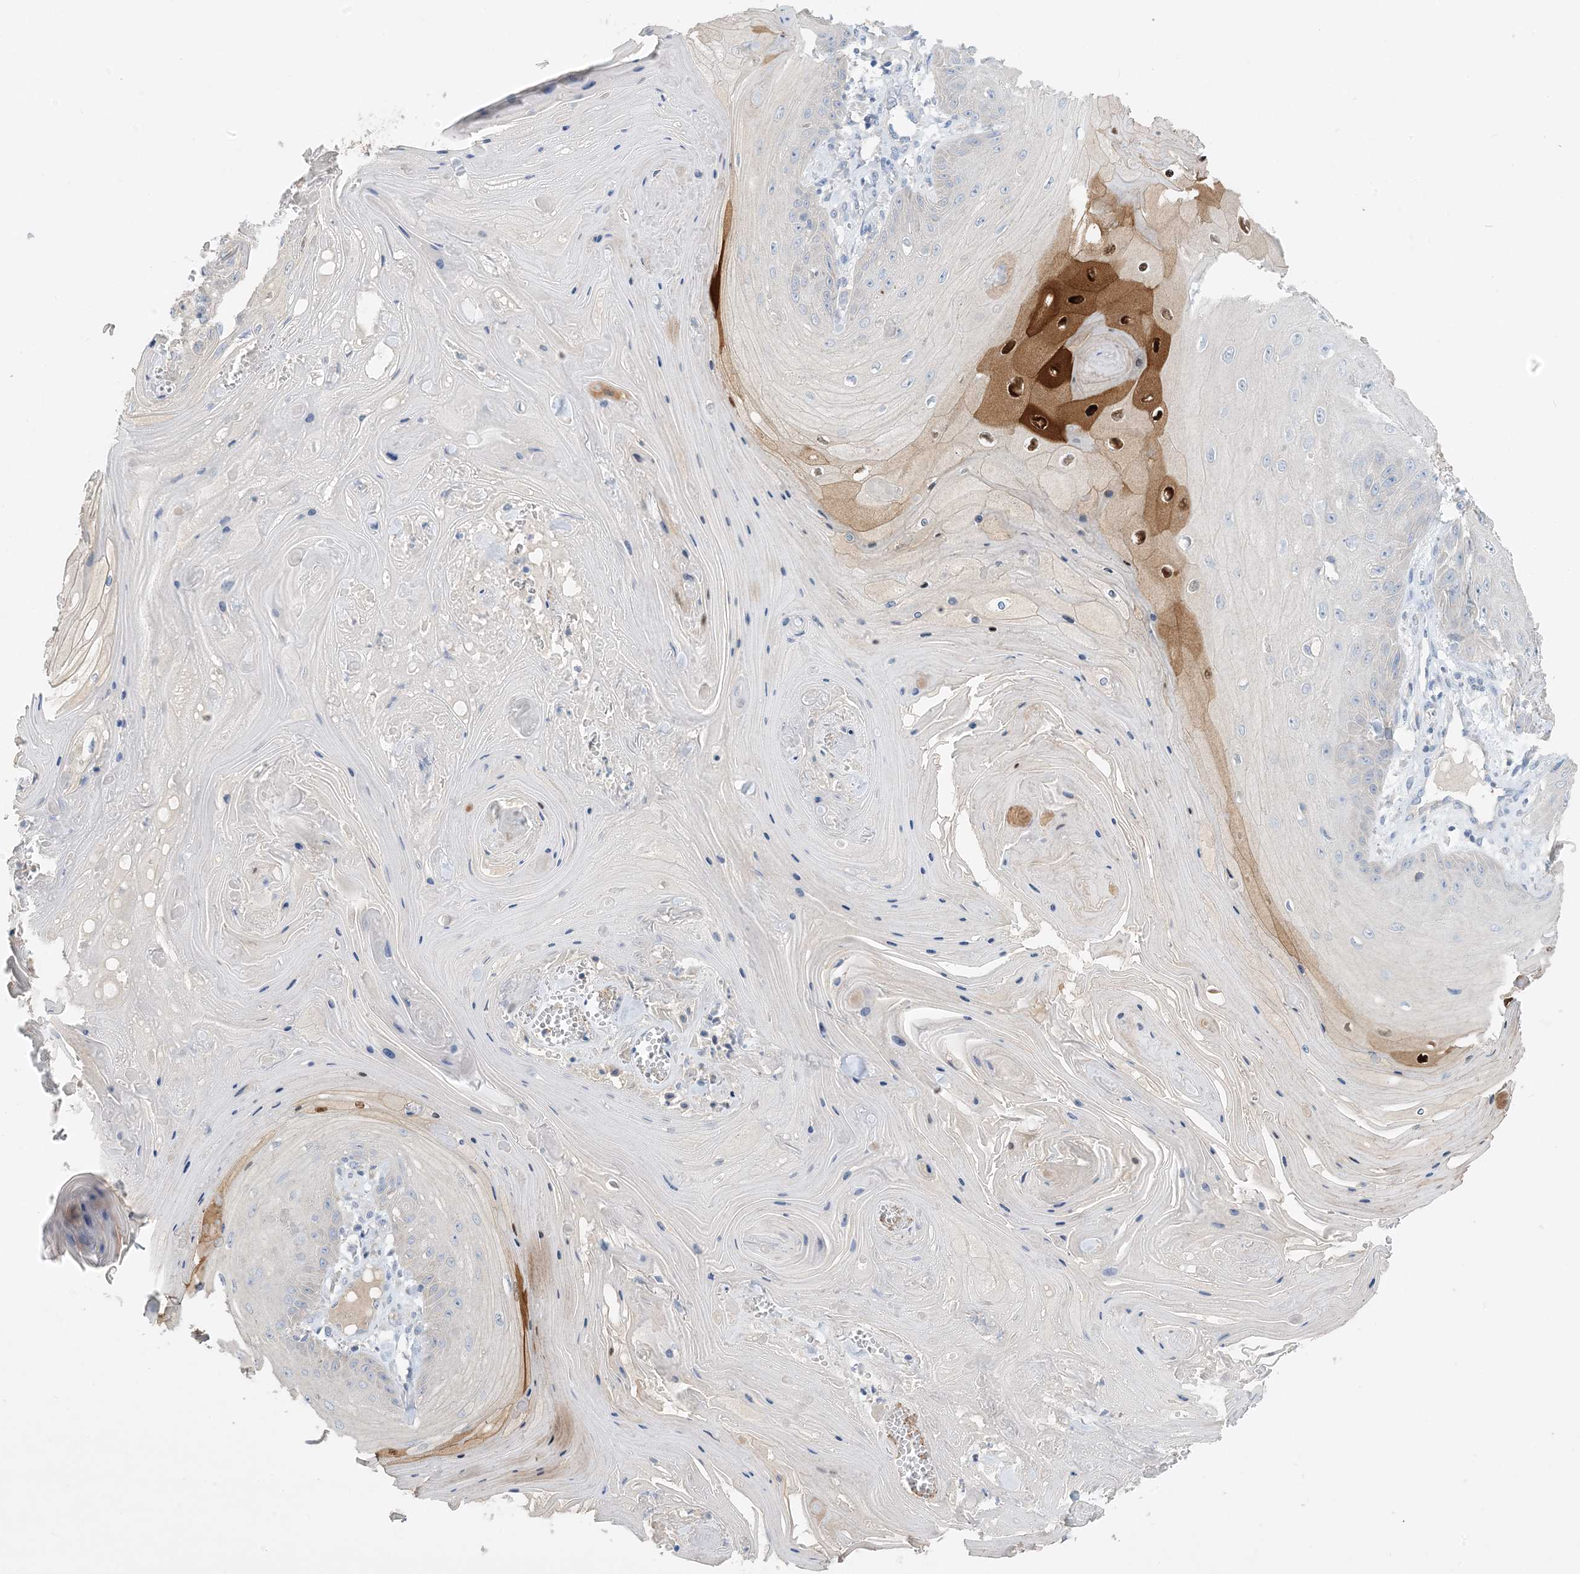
{"staining": {"intensity": "negative", "quantity": "none", "location": "none"}, "tissue": "skin cancer", "cell_type": "Tumor cells", "image_type": "cancer", "snomed": [{"axis": "morphology", "description": "Squamous cell carcinoma, NOS"}, {"axis": "topography", "description": "Skin"}], "caption": "IHC photomicrograph of skin cancer stained for a protein (brown), which shows no expression in tumor cells. (Stains: DAB (3,3'-diaminobenzidine) IHC with hematoxylin counter stain, Microscopy: brightfield microscopy at high magnification).", "gene": "KPRP", "patient": {"sex": "male", "age": 74}}